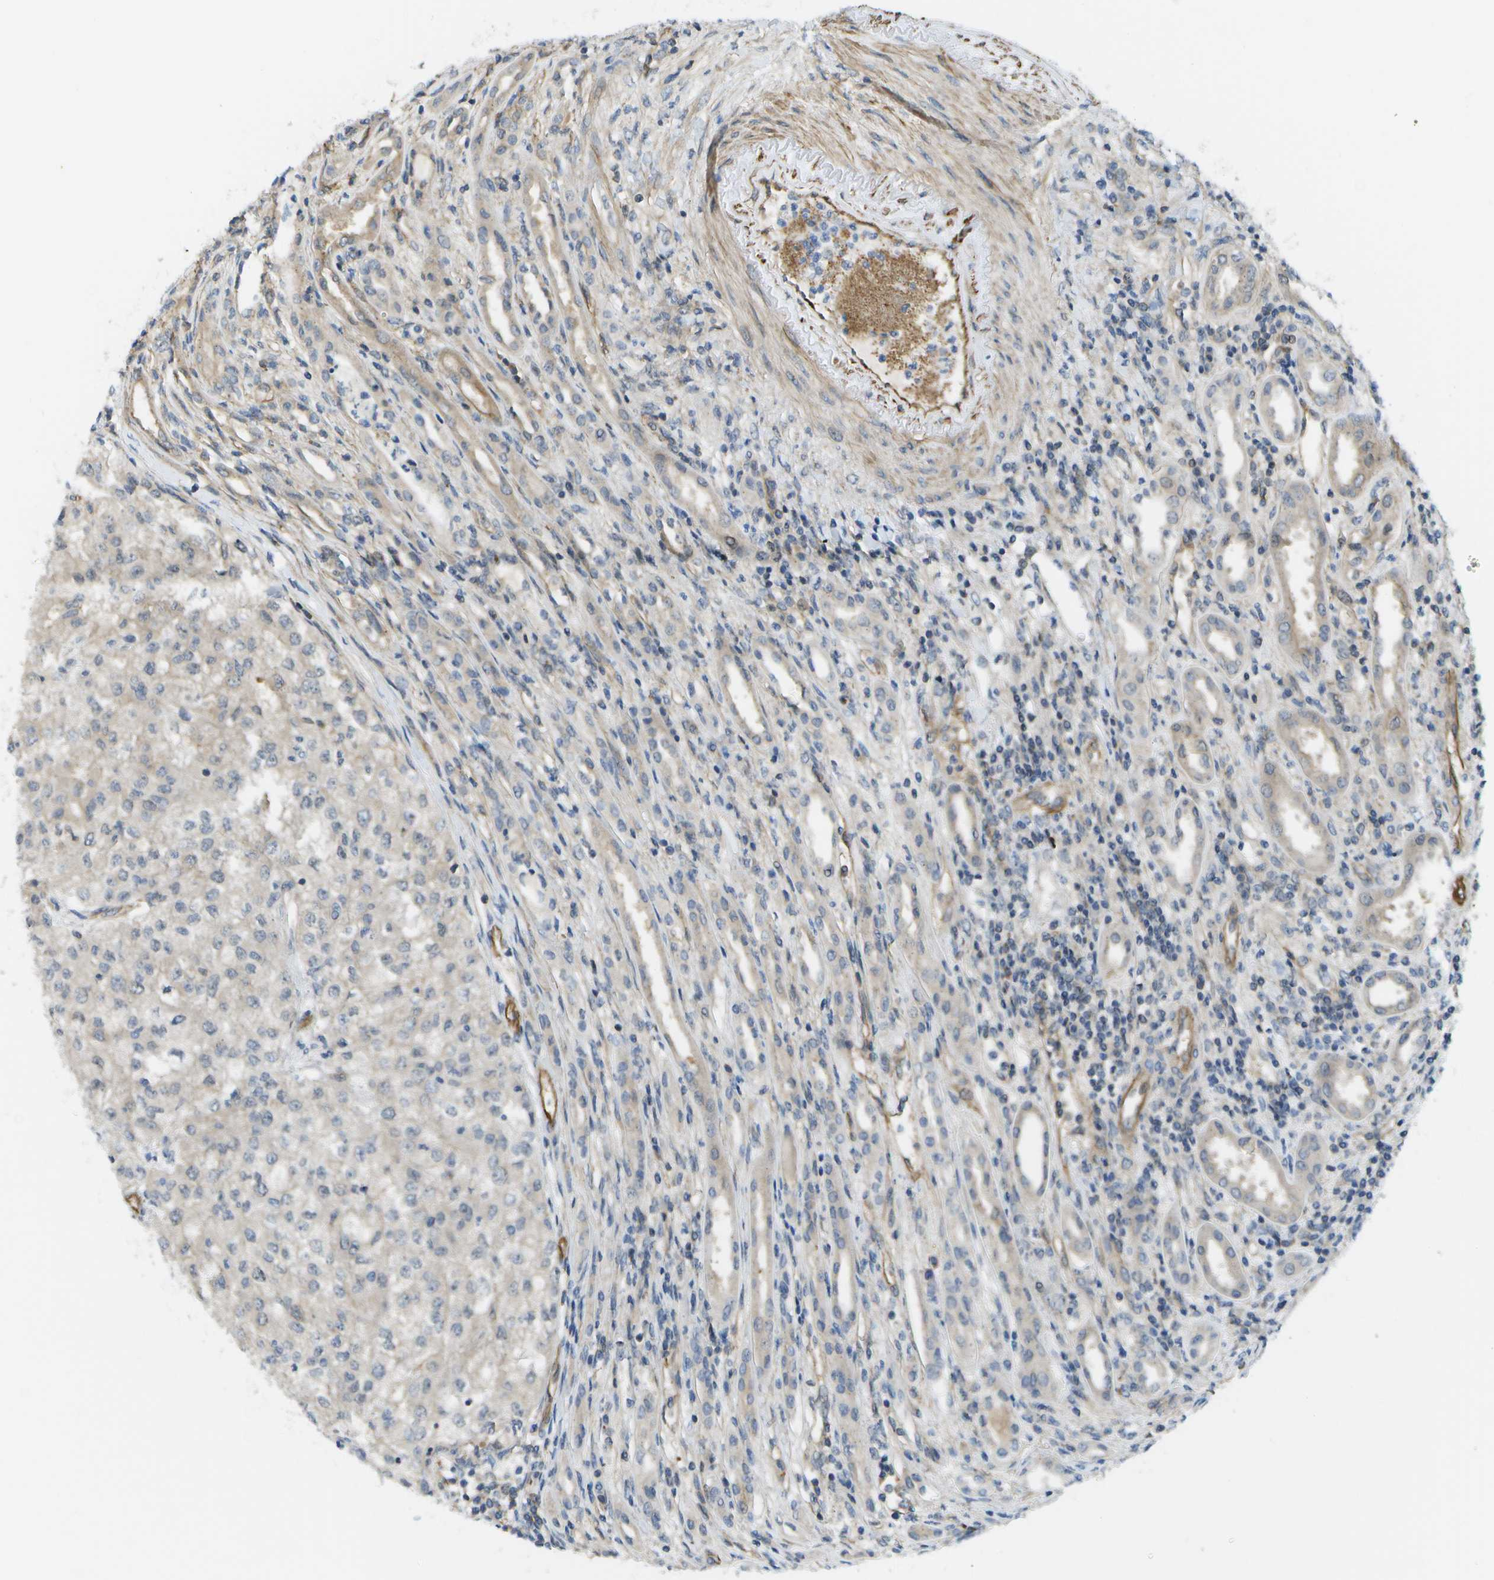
{"staining": {"intensity": "negative", "quantity": "none", "location": "none"}, "tissue": "renal cancer", "cell_type": "Tumor cells", "image_type": "cancer", "snomed": [{"axis": "morphology", "description": "Adenocarcinoma, NOS"}, {"axis": "topography", "description": "Kidney"}], "caption": "IHC image of renal adenocarcinoma stained for a protein (brown), which shows no expression in tumor cells.", "gene": "KIAA0040", "patient": {"sex": "female", "age": 54}}